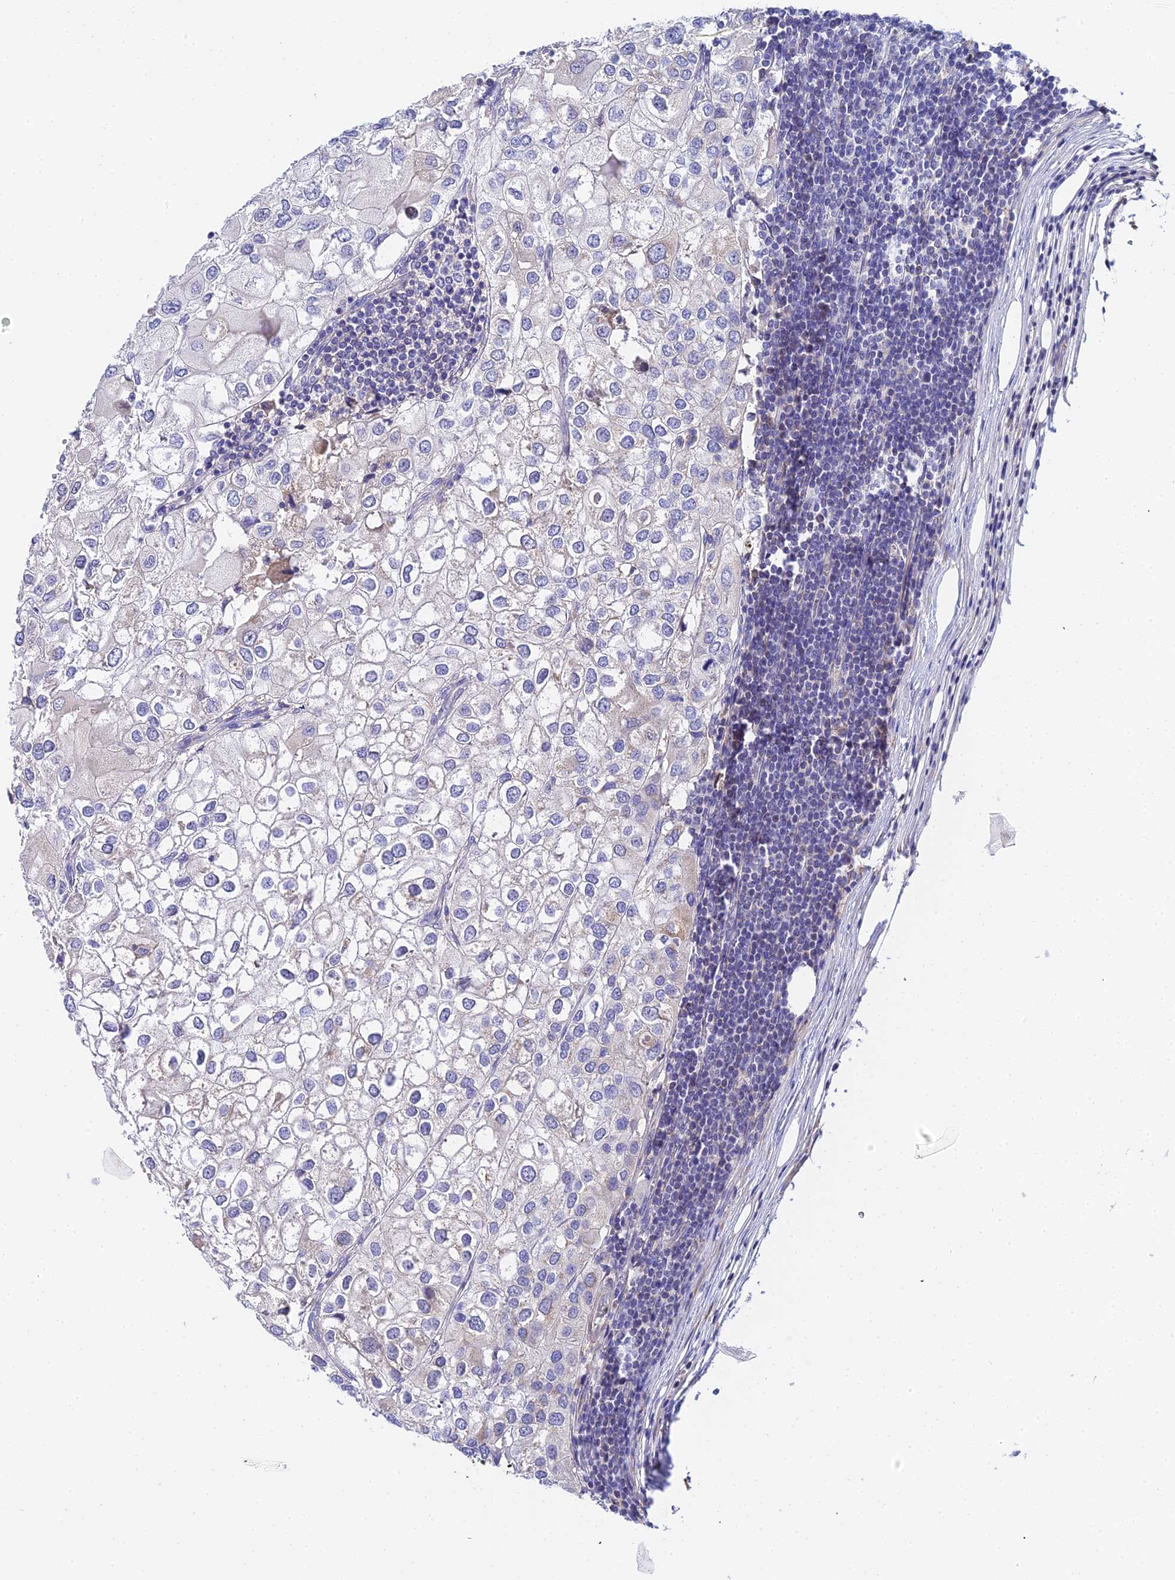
{"staining": {"intensity": "negative", "quantity": "none", "location": "none"}, "tissue": "urothelial cancer", "cell_type": "Tumor cells", "image_type": "cancer", "snomed": [{"axis": "morphology", "description": "Urothelial carcinoma, High grade"}, {"axis": "topography", "description": "Urinary bladder"}], "caption": "An immunohistochemistry (IHC) photomicrograph of urothelial cancer is shown. There is no staining in tumor cells of urothelial cancer.", "gene": "ACOT2", "patient": {"sex": "male", "age": 64}}